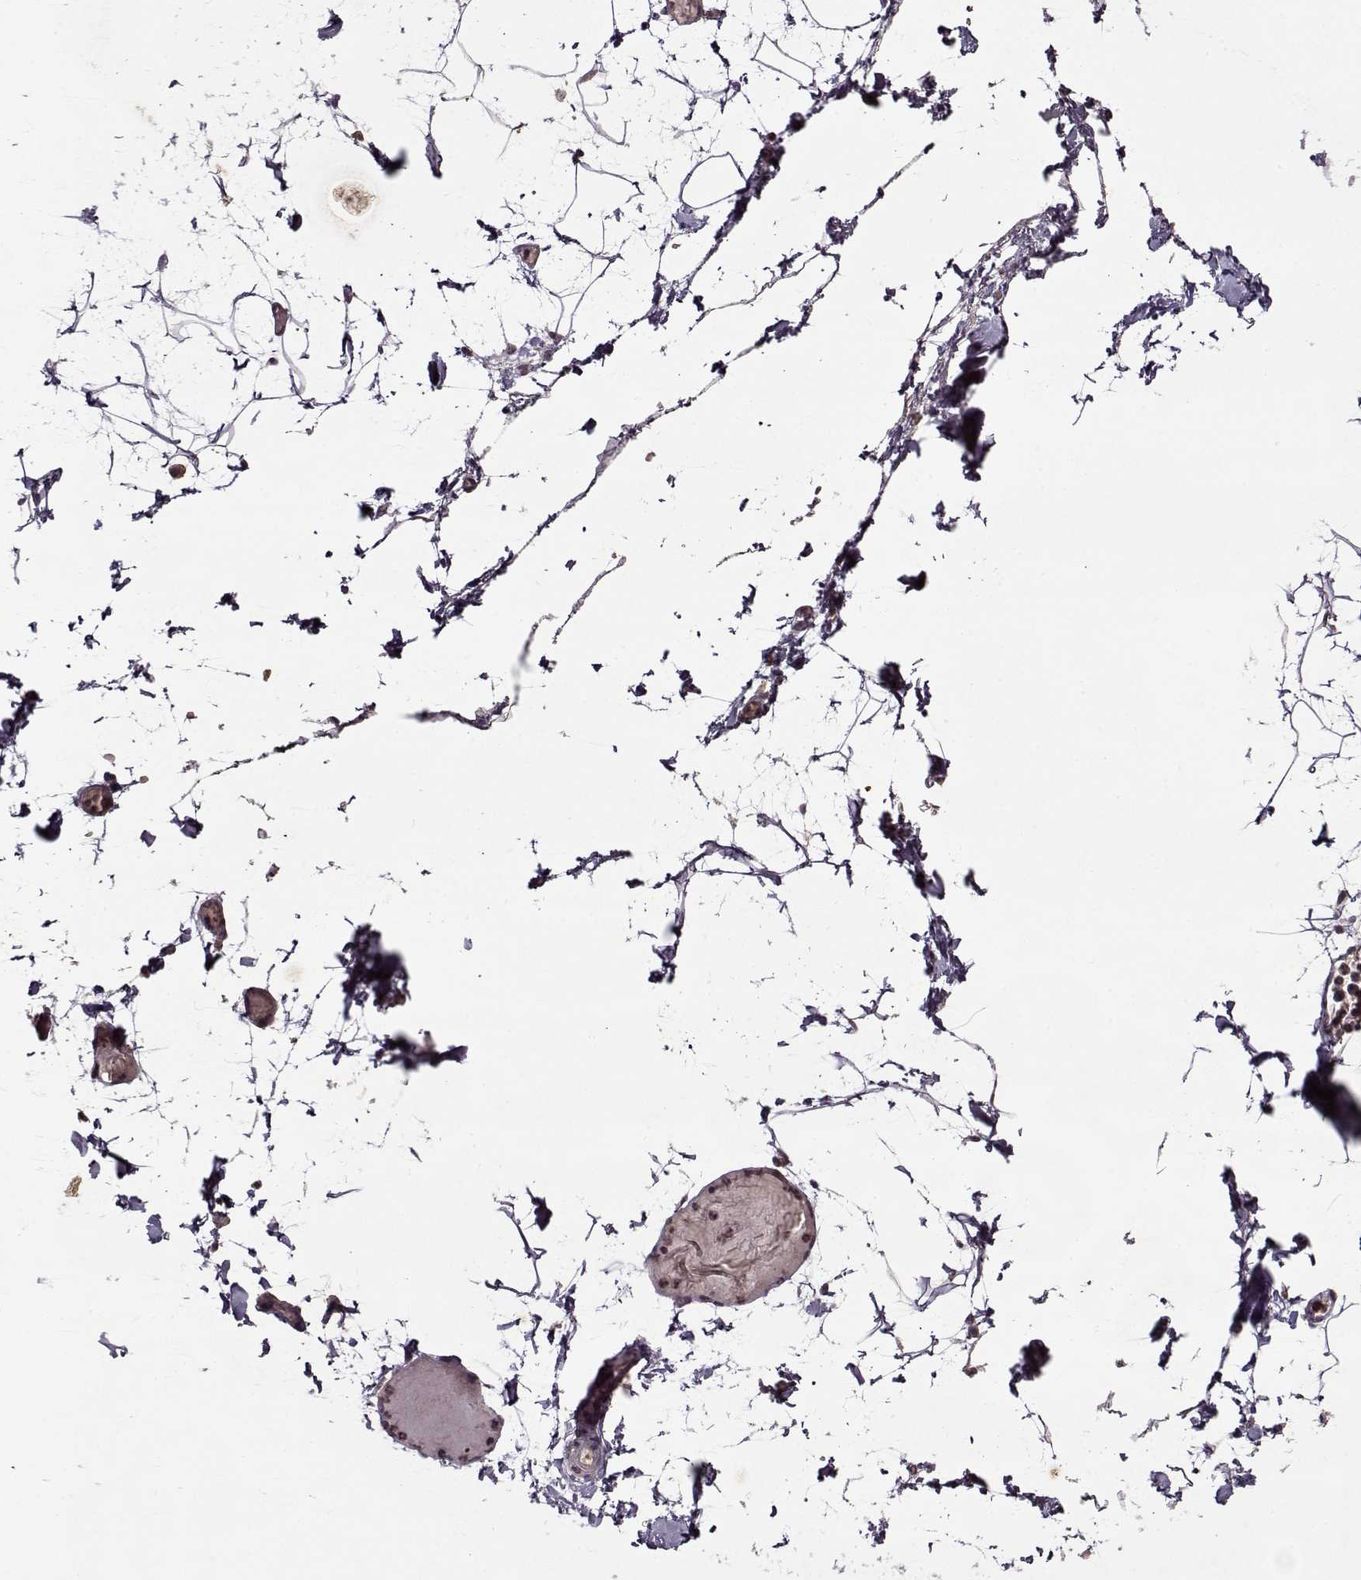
{"staining": {"intensity": "negative", "quantity": "none", "location": "none"}, "tissue": "adipose tissue", "cell_type": "Adipocytes", "image_type": "normal", "snomed": [{"axis": "morphology", "description": "Normal tissue, NOS"}, {"axis": "topography", "description": "Gallbladder"}, {"axis": "topography", "description": "Peripheral nerve tissue"}], "caption": "IHC micrograph of benign adipose tissue: adipose tissue stained with DAB exhibits no significant protein positivity in adipocytes.", "gene": "PSMA7", "patient": {"sex": "female", "age": 45}}